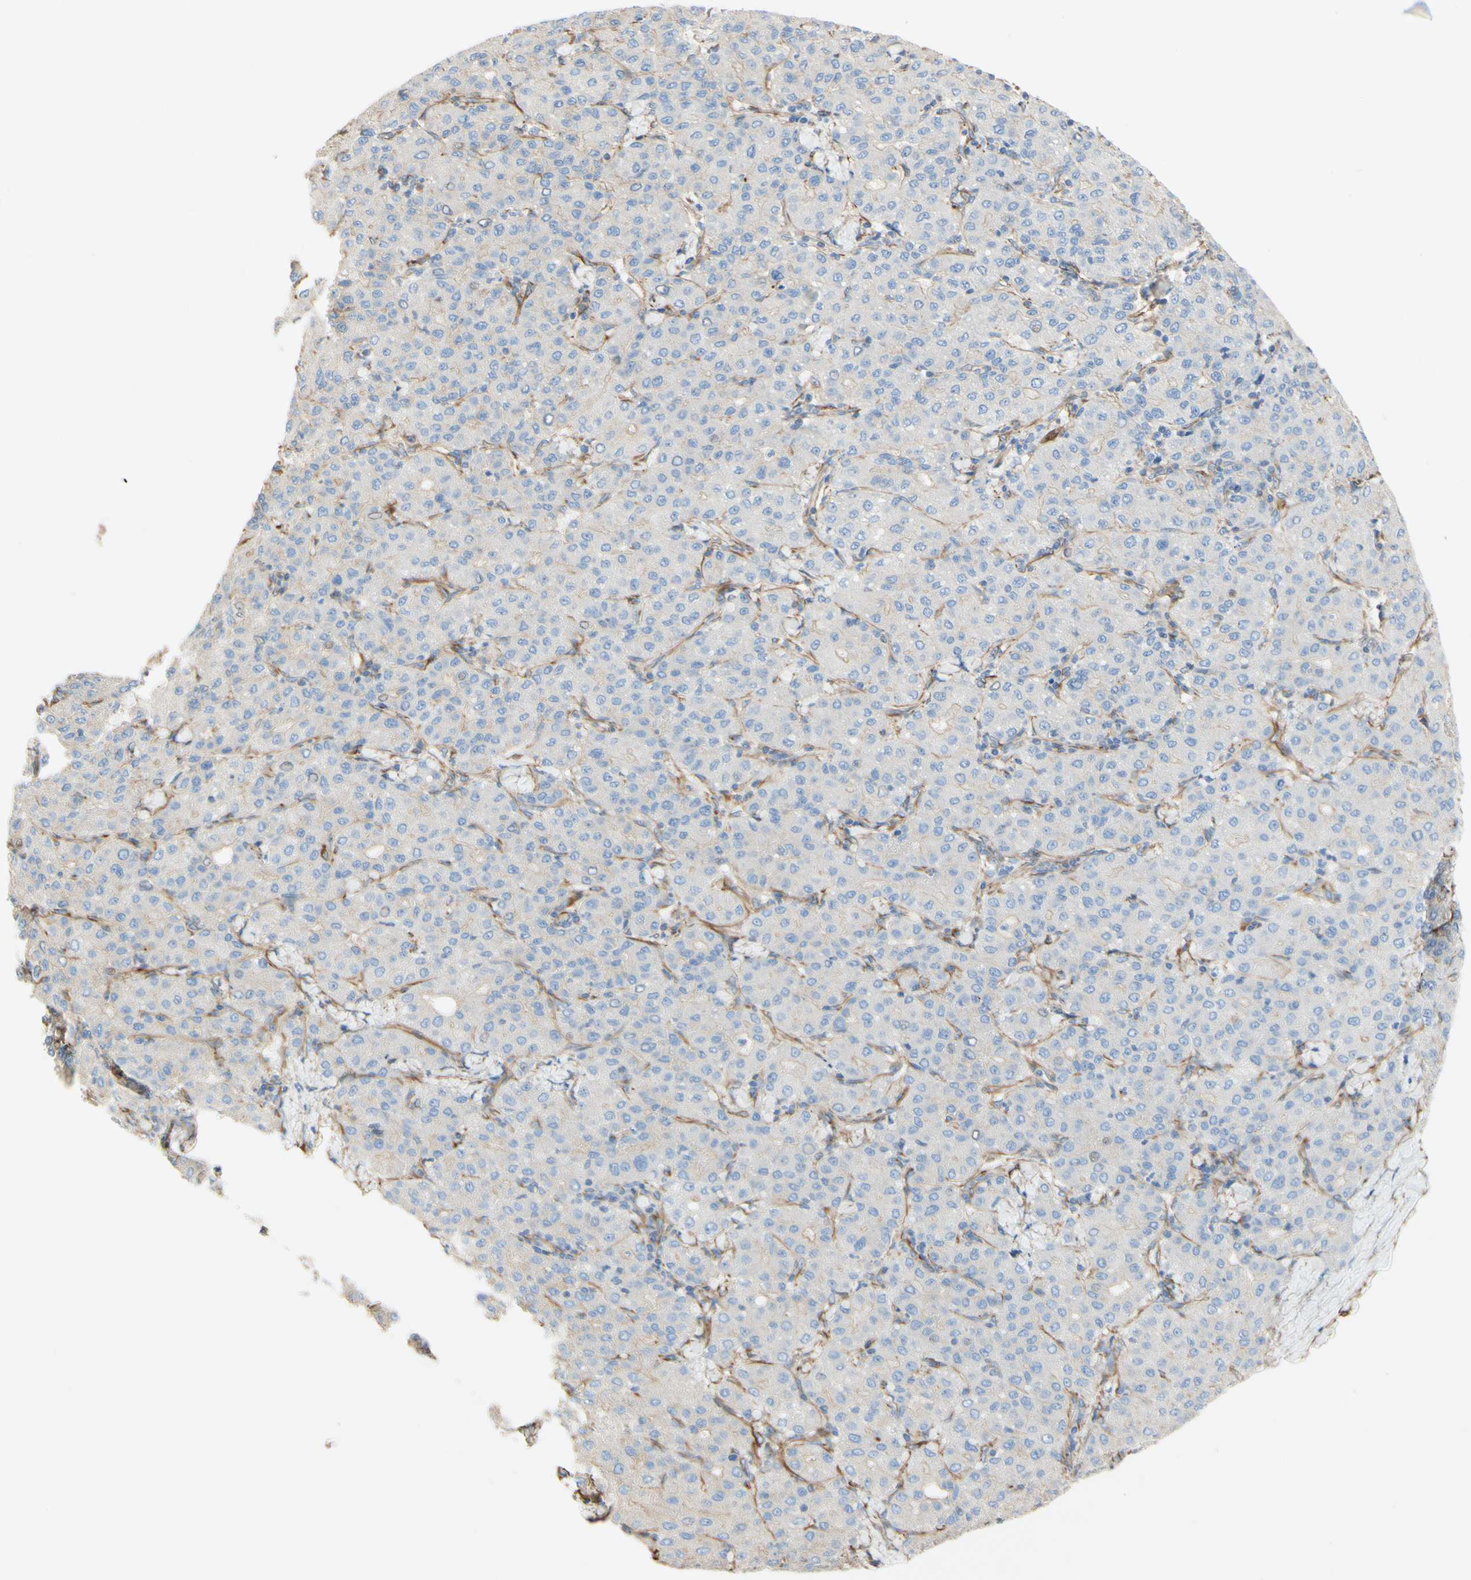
{"staining": {"intensity": "negative", "quantity": "none", "location": "none"}, "tissue": "liver cancer", "cell_type": "Tumor cells", "image_type": "cancer", "snomed": [{"axis": "morphology", "description": "Carcinoma, Hepatocellular, NOS"}, {"axis": "topography", "description": "Liver"}], "caption": "Immunohistochemistry image of liver hepatocellular carcinoma stained for a protein (brown), which shows no positivity in tumor cells. (DAB IHC with hematoxylin counter stain).", "gene": "ENDOD1", "patient": {"sex": "male", "age": 65}}